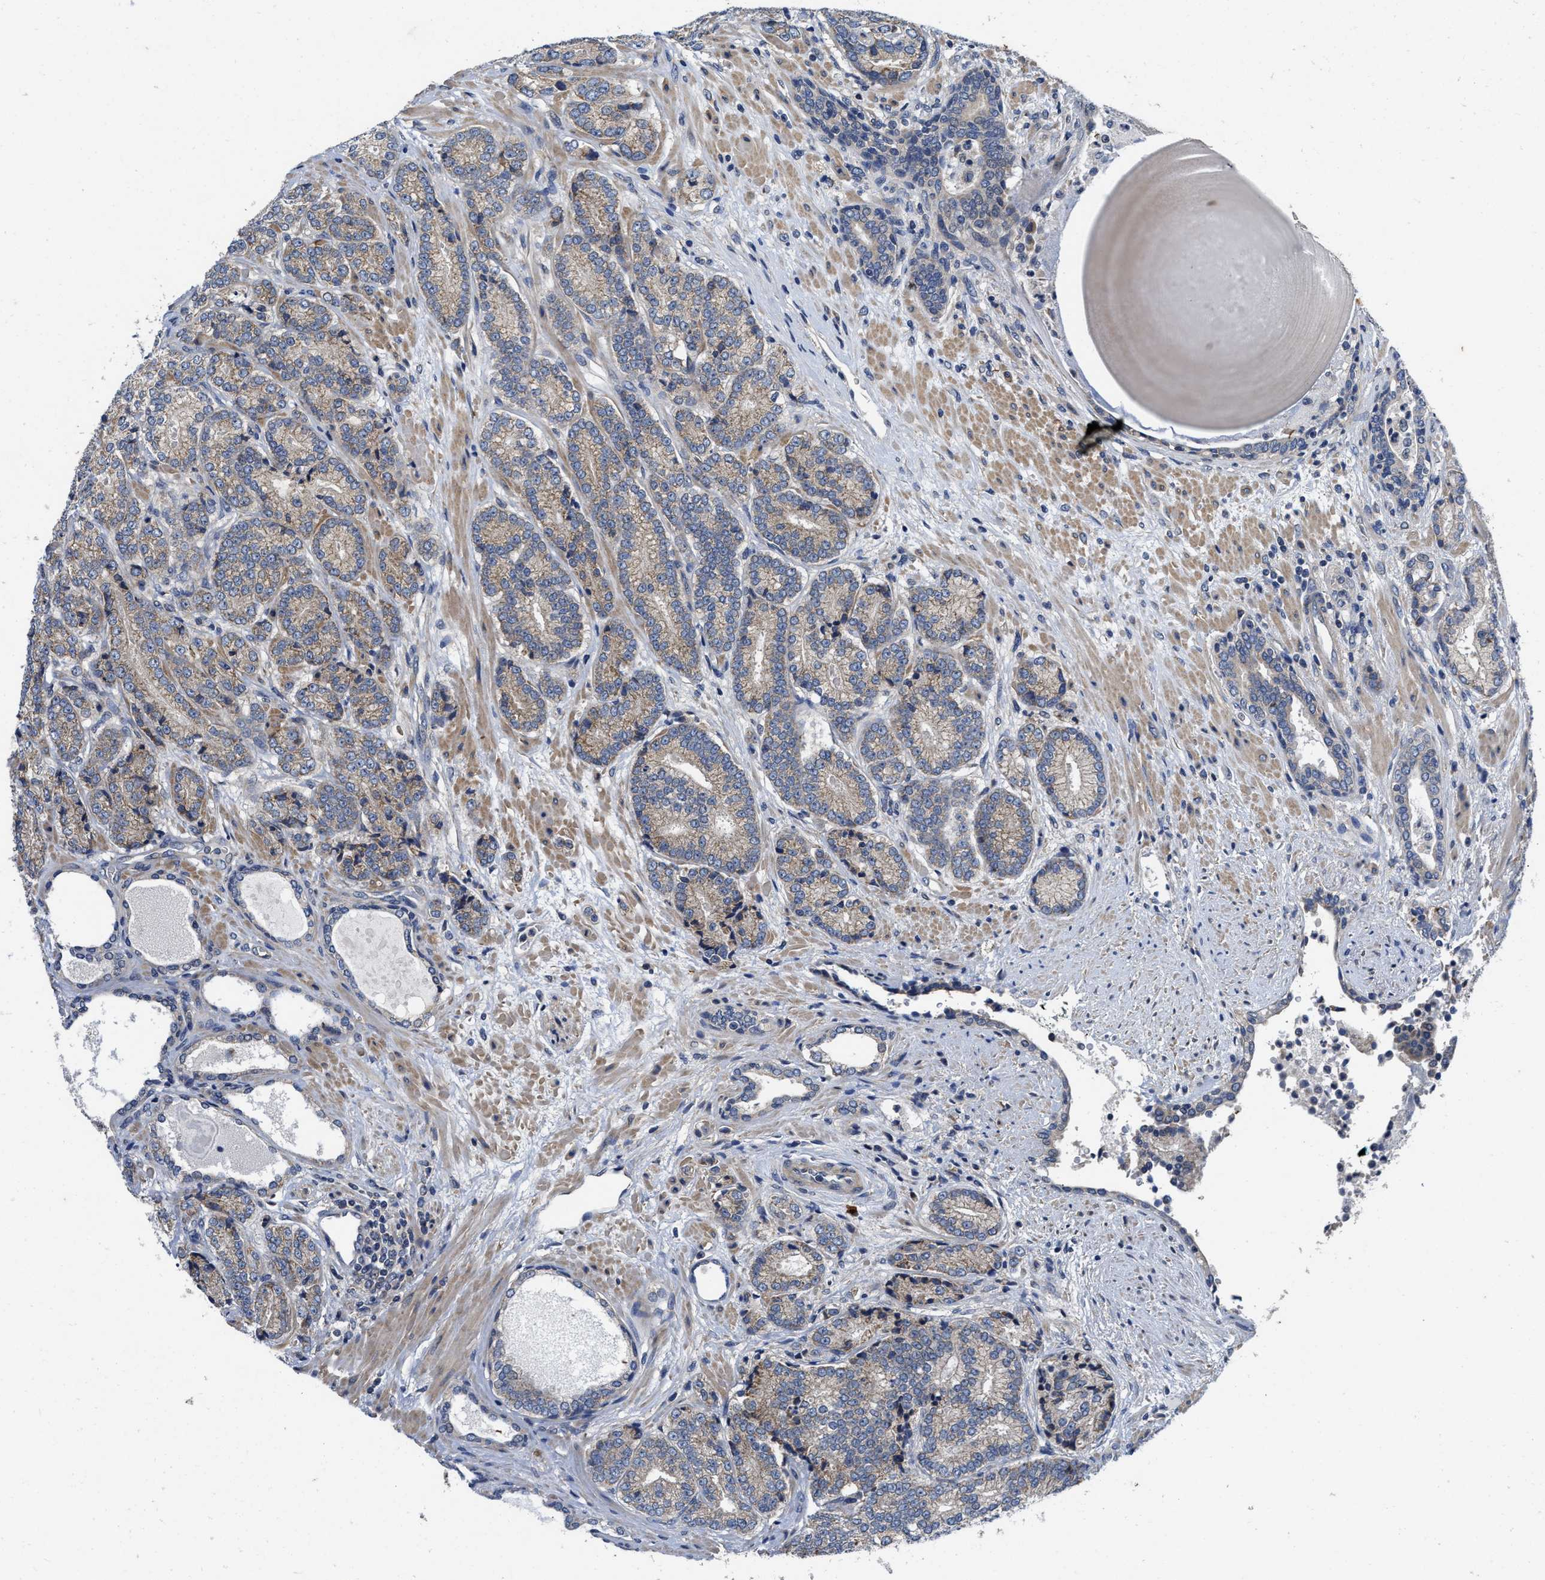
{"staining": {"intensity": "weak", "quantity": ">75%", "location": "cytoplasmic/membranous"}, "tissue": "prostate cancer", "cell_type": "Tumor cells", "image_type": "cancer", "snomed": [{"axis": "morphology", "description": "Adenocarcinoma, High grade"}, {"axis": "topography", "description": "Prostate"}], "caption": "Human adenocarcinoma (high-grade) (prostate) stained for a protein (brown) exhibits weak cytoplasmic/membranous positive positivity in approximately >75% of tumor cells.", "gene": "EFNA4", "patient": {"sex": "male", "age": 61}}